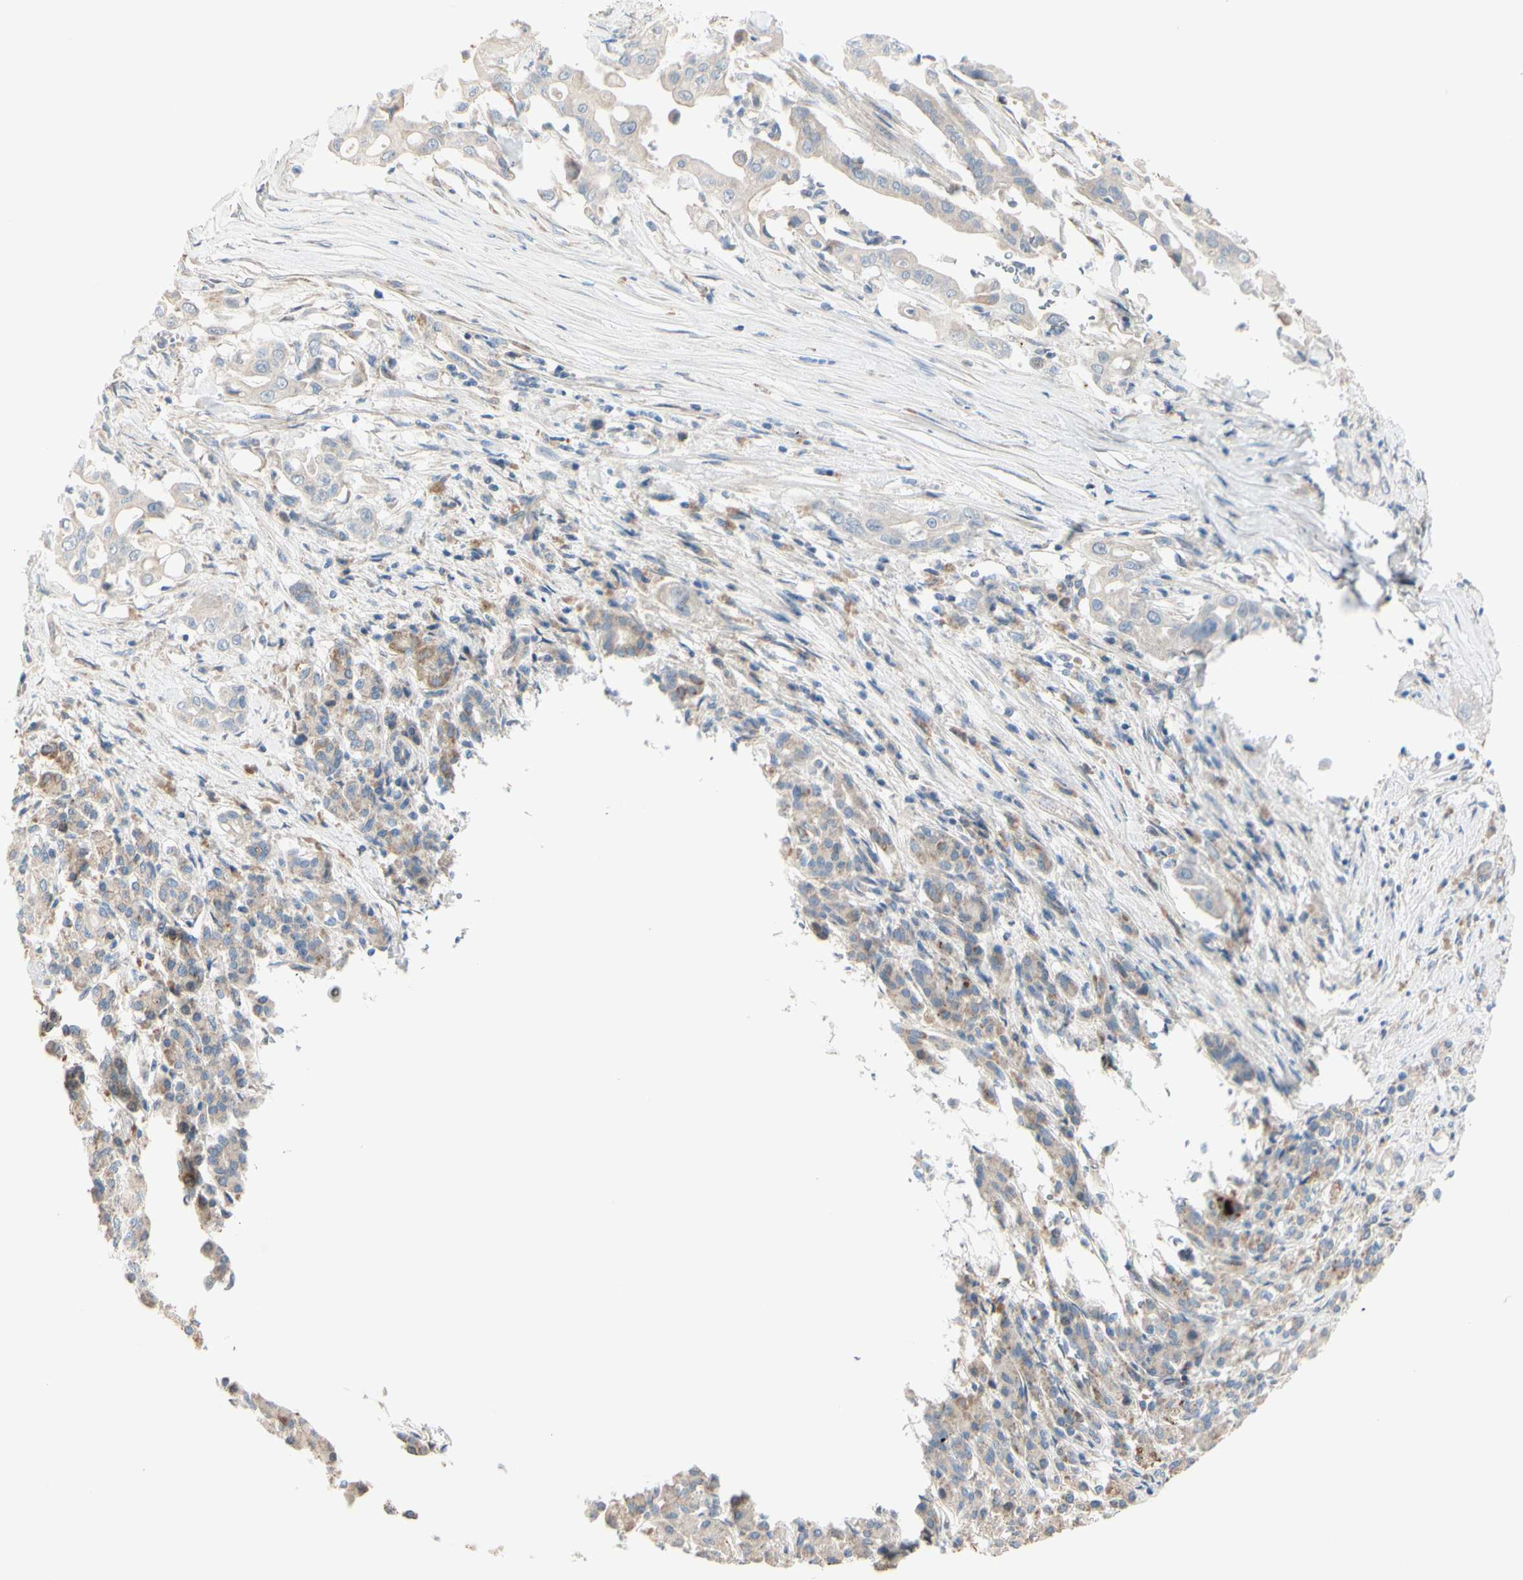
{"staining": {"intensity": "weak", "quantity": ">75%", "location": "cytoplasmic/membranous"}, "tissue": "pancreatic cancer", "cell_type": "Tumor cells", "image_type": "cancer", "snomed": [{"axis": "morphology", "description": "Normal tissue, NOS"}, {"axis": "topography", "description": "Pancreas"}], "caption": "Tumor cells reveal weak cytoplasmic/membranous positivity in approximately >75% of cells in pancreatic cancer. The protein of interest is stained brown, and the nuclei are stained in blue (DAB IHC with brightfield microscopy, high magnification).", "gene": "EPHA3", "patient": {"sex": "male", "age": 42}}